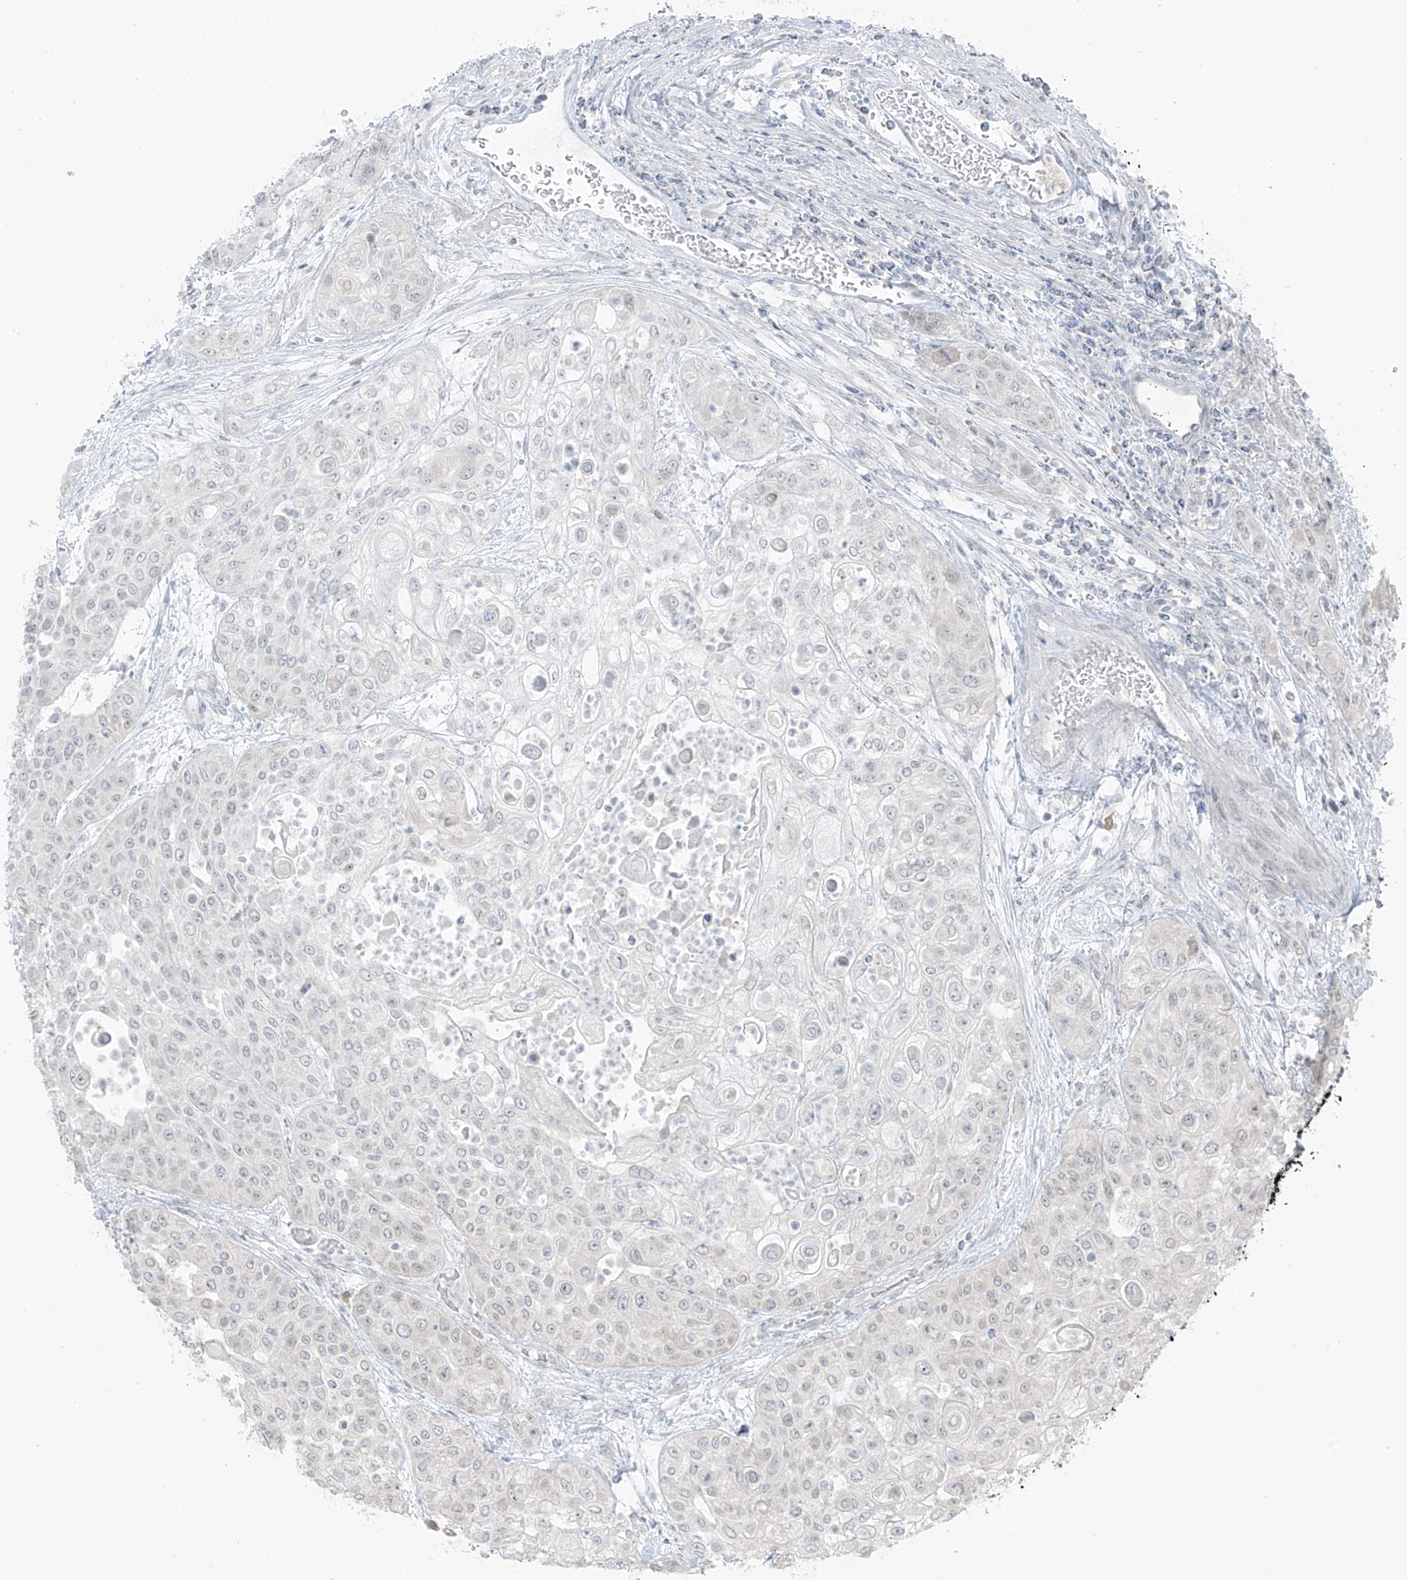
{"staining": {"intensity": "negative", "quantity": "none", "location": "none"}, "tissue": "urothelial cancer", "cell_type": "Tumor cells", "image_type": "cancer", "snomed": [{"axis": "morphology", "description": "Urothelial carcinoma, High grade"}, {"axis": "topography", "description": "Urinary bladder"}], "caption": "Immunohistochemistry (IHC) of human urothelial carcinoma (high-grade) exhibits no staining in tumor cells. (DAB (3,3'-diaminobenzidine) immunohistochemistry, high magnification).", "gene": "PRDM6", "patient": {"sex": "female", "age": 79}}